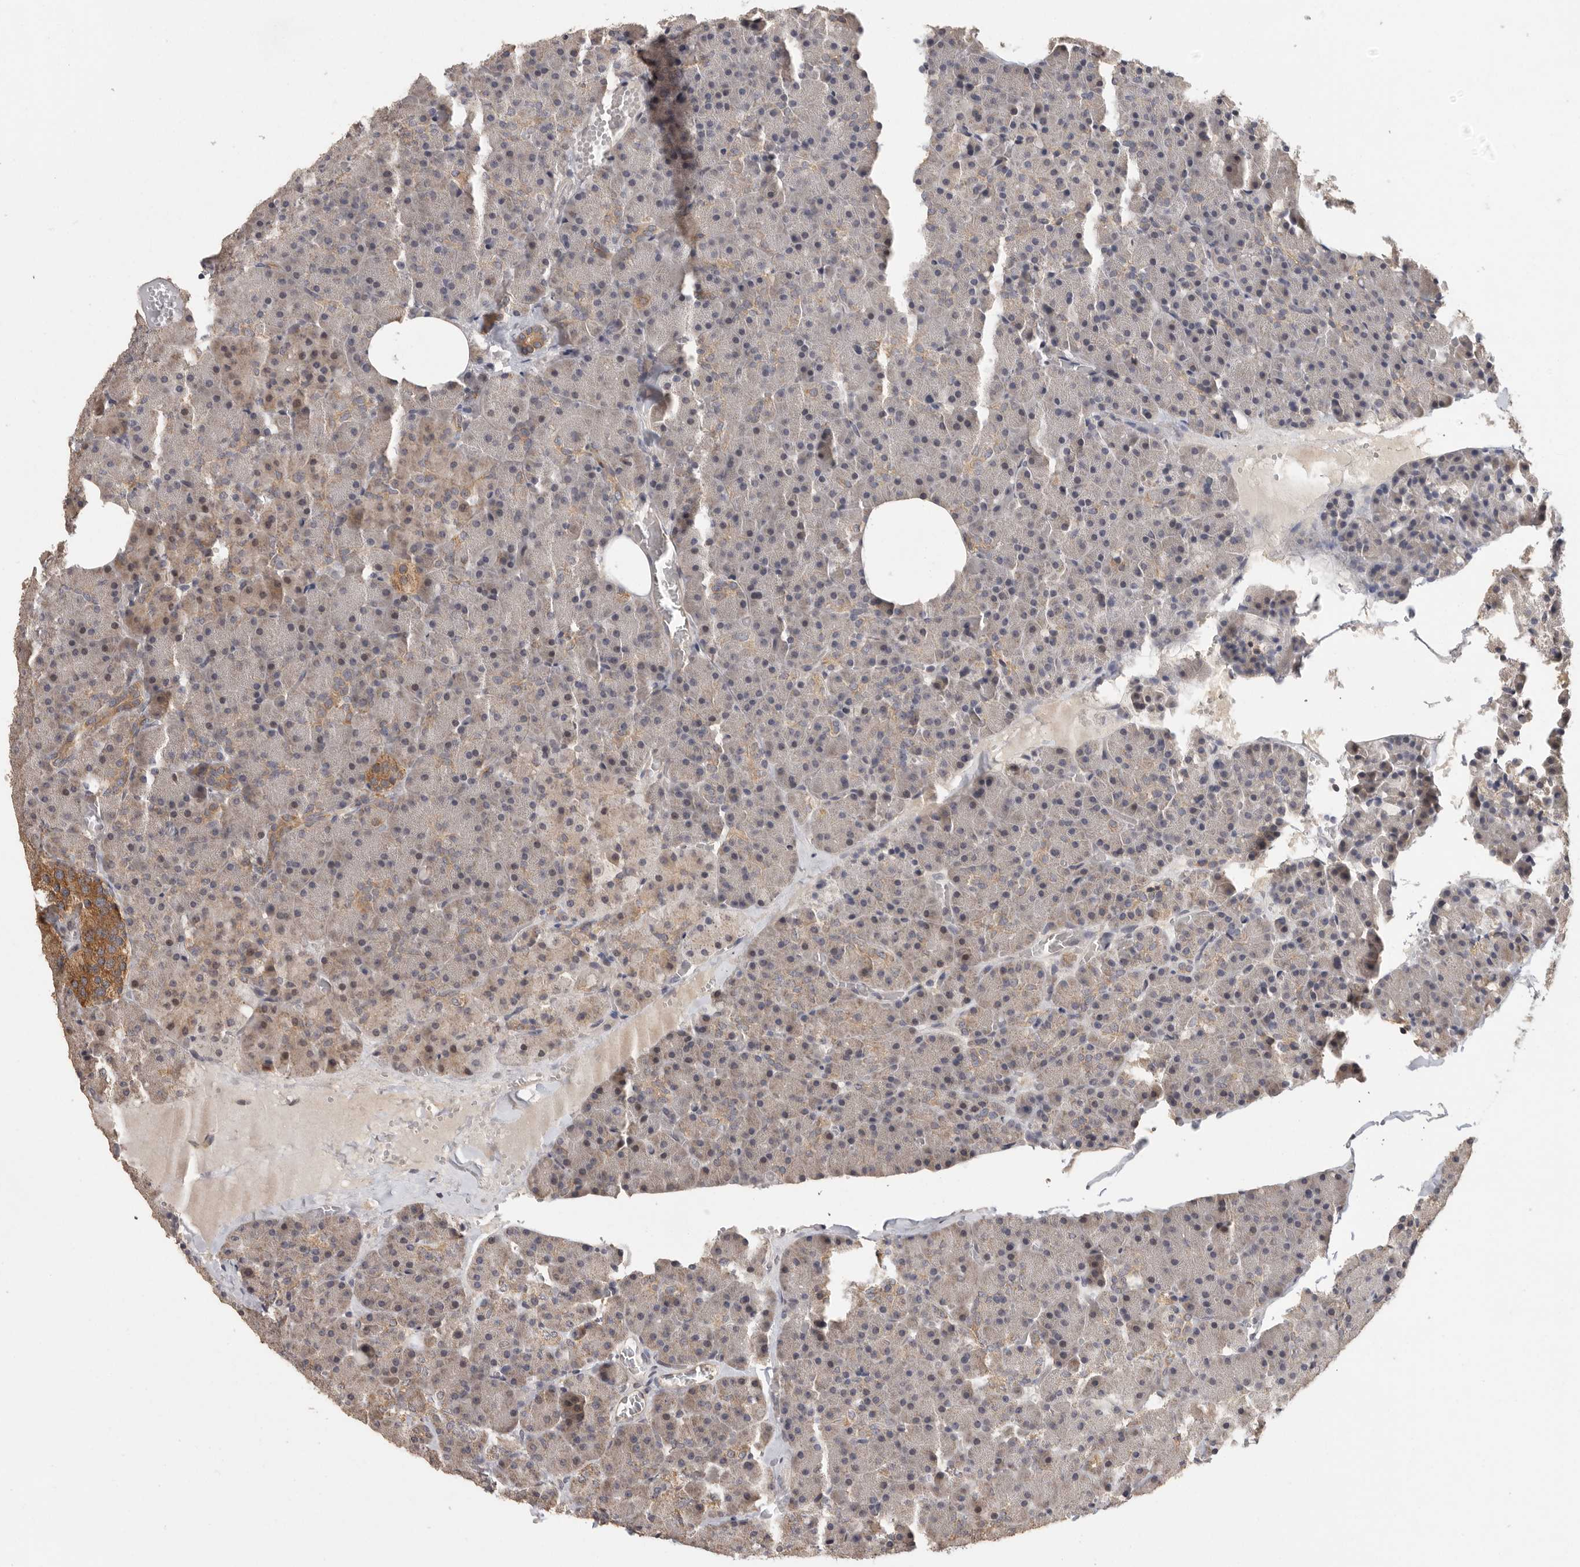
{"staining": {"intensity": "moderate", "quantity": "<25%", "location": "cytoplasmic/membranous"}, "tissue": "pancreas", "cell_type": "Exocrine glandular cells", "image_type": "normal", "snomed": [{"axis": "morphology", "description": "Normal tissue, NOS"}, {"axis": "morphology", "description": "Carcinoid, malignant, NOS"}, {"axis": "topography", "description": "Pancreas"}], "caption": "High-magnification brightfield microscopy of unremarkable pancreas stained with DAB (3,3'-diaminobenzidine) (brown) and counterstained with hematoxylin (blue). exocrine glandular cells exhibit moderate cytoplasmic/membranous staining is seen in about<25% of cells.", "gene": "BAIAP2", "patient": {"sex": "female", "age": 35}}